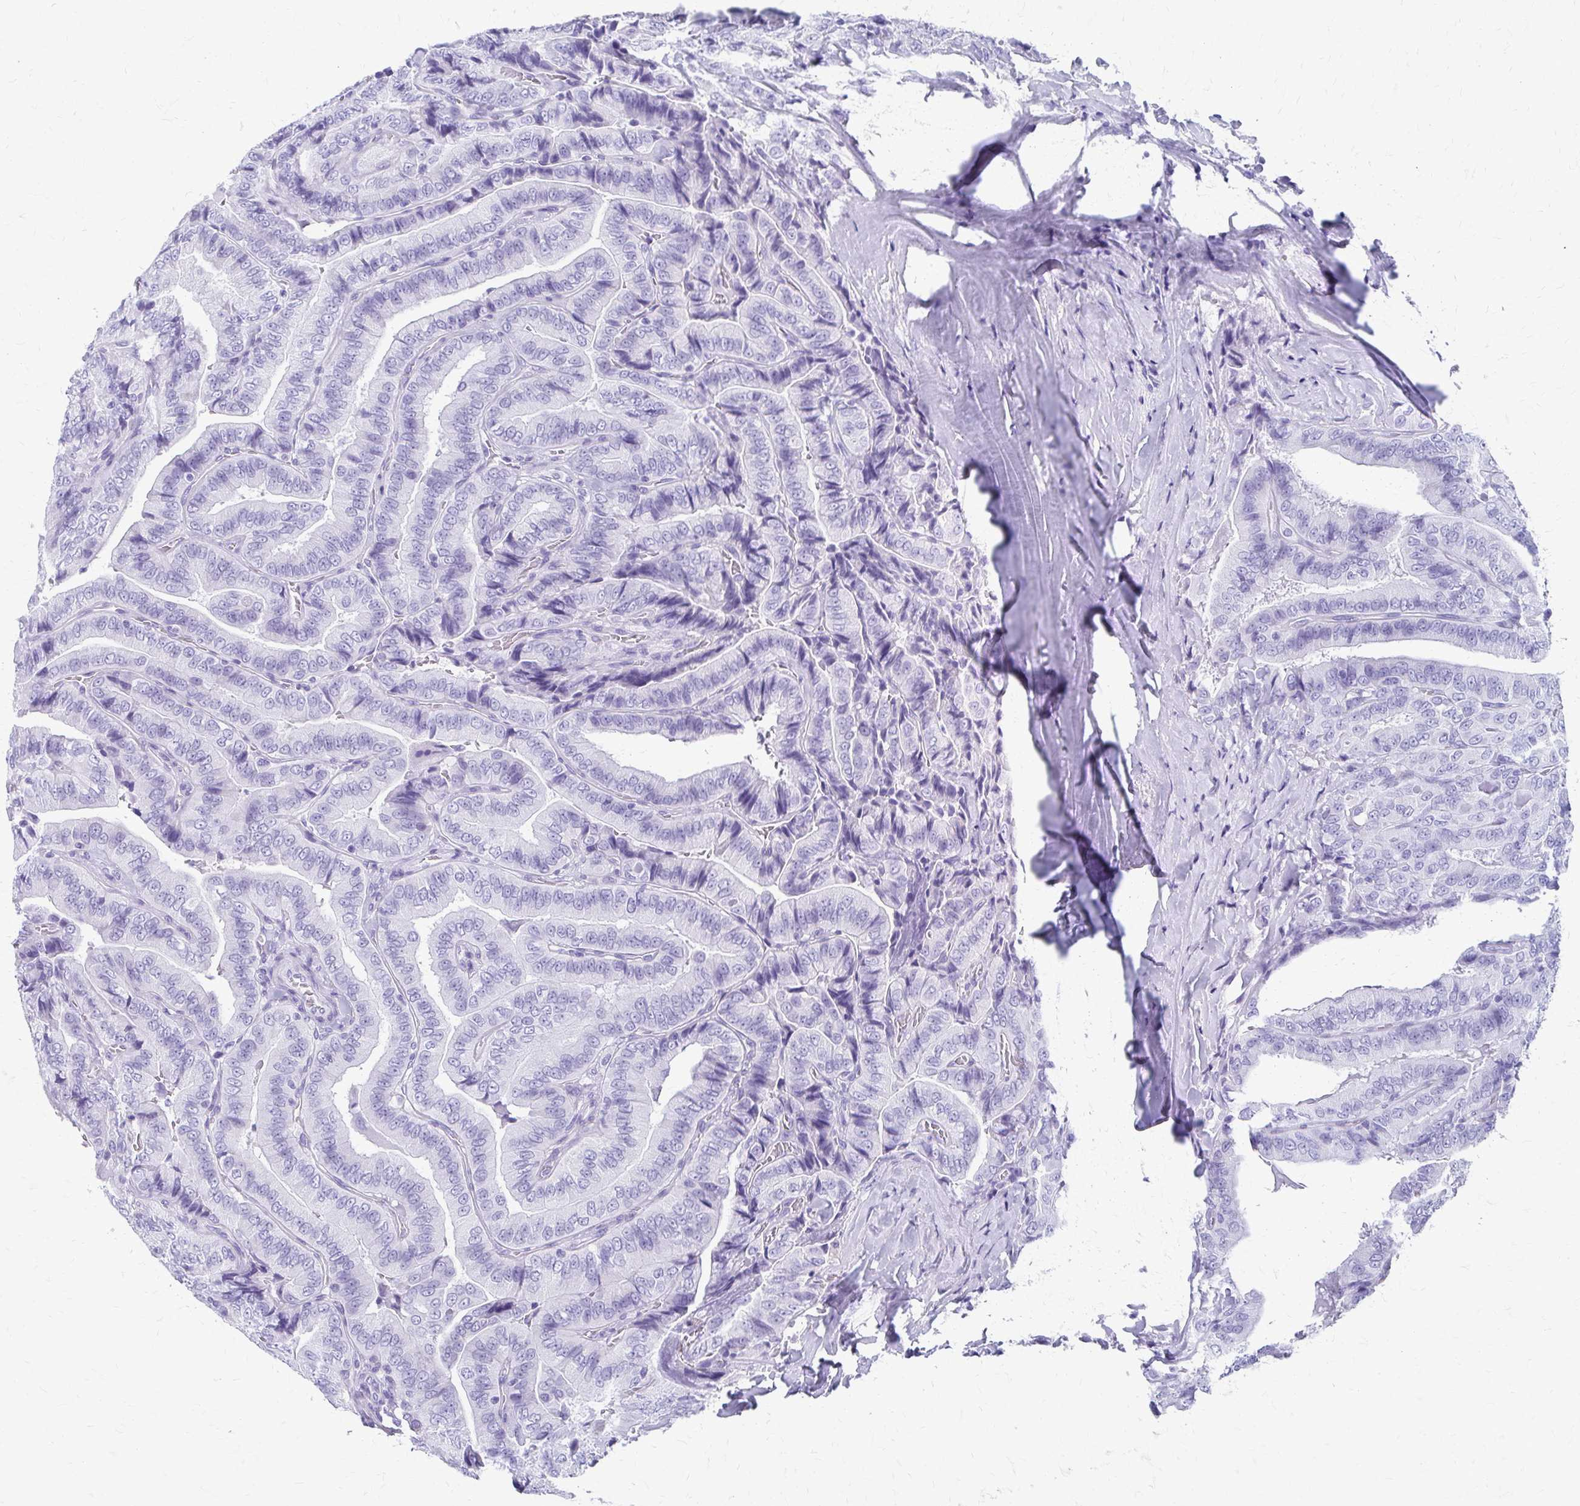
{"staining": {"intensity": "negative", "quantity": "none", "location": "none"}, "tissue": "thyroid cancer", "cell_type": "Tumor cells", "image_type": "cancer", "snomed": [{"axis": "morphology", "description": "Papillary adenocarcinoma, NOS"}, {"axis": "topography", "description": "Thyroid gland"}], "caption": "Immunohistochemistry (IHC) micrograph of thyroid cancer stained for a protein (brown), which shows no staining in tumor cells. (DAB (3,3'-diaminobenzidine) IHC, high magnification).", "gene": "CELF5", "patient": {"sex": "male", "age": 61}}